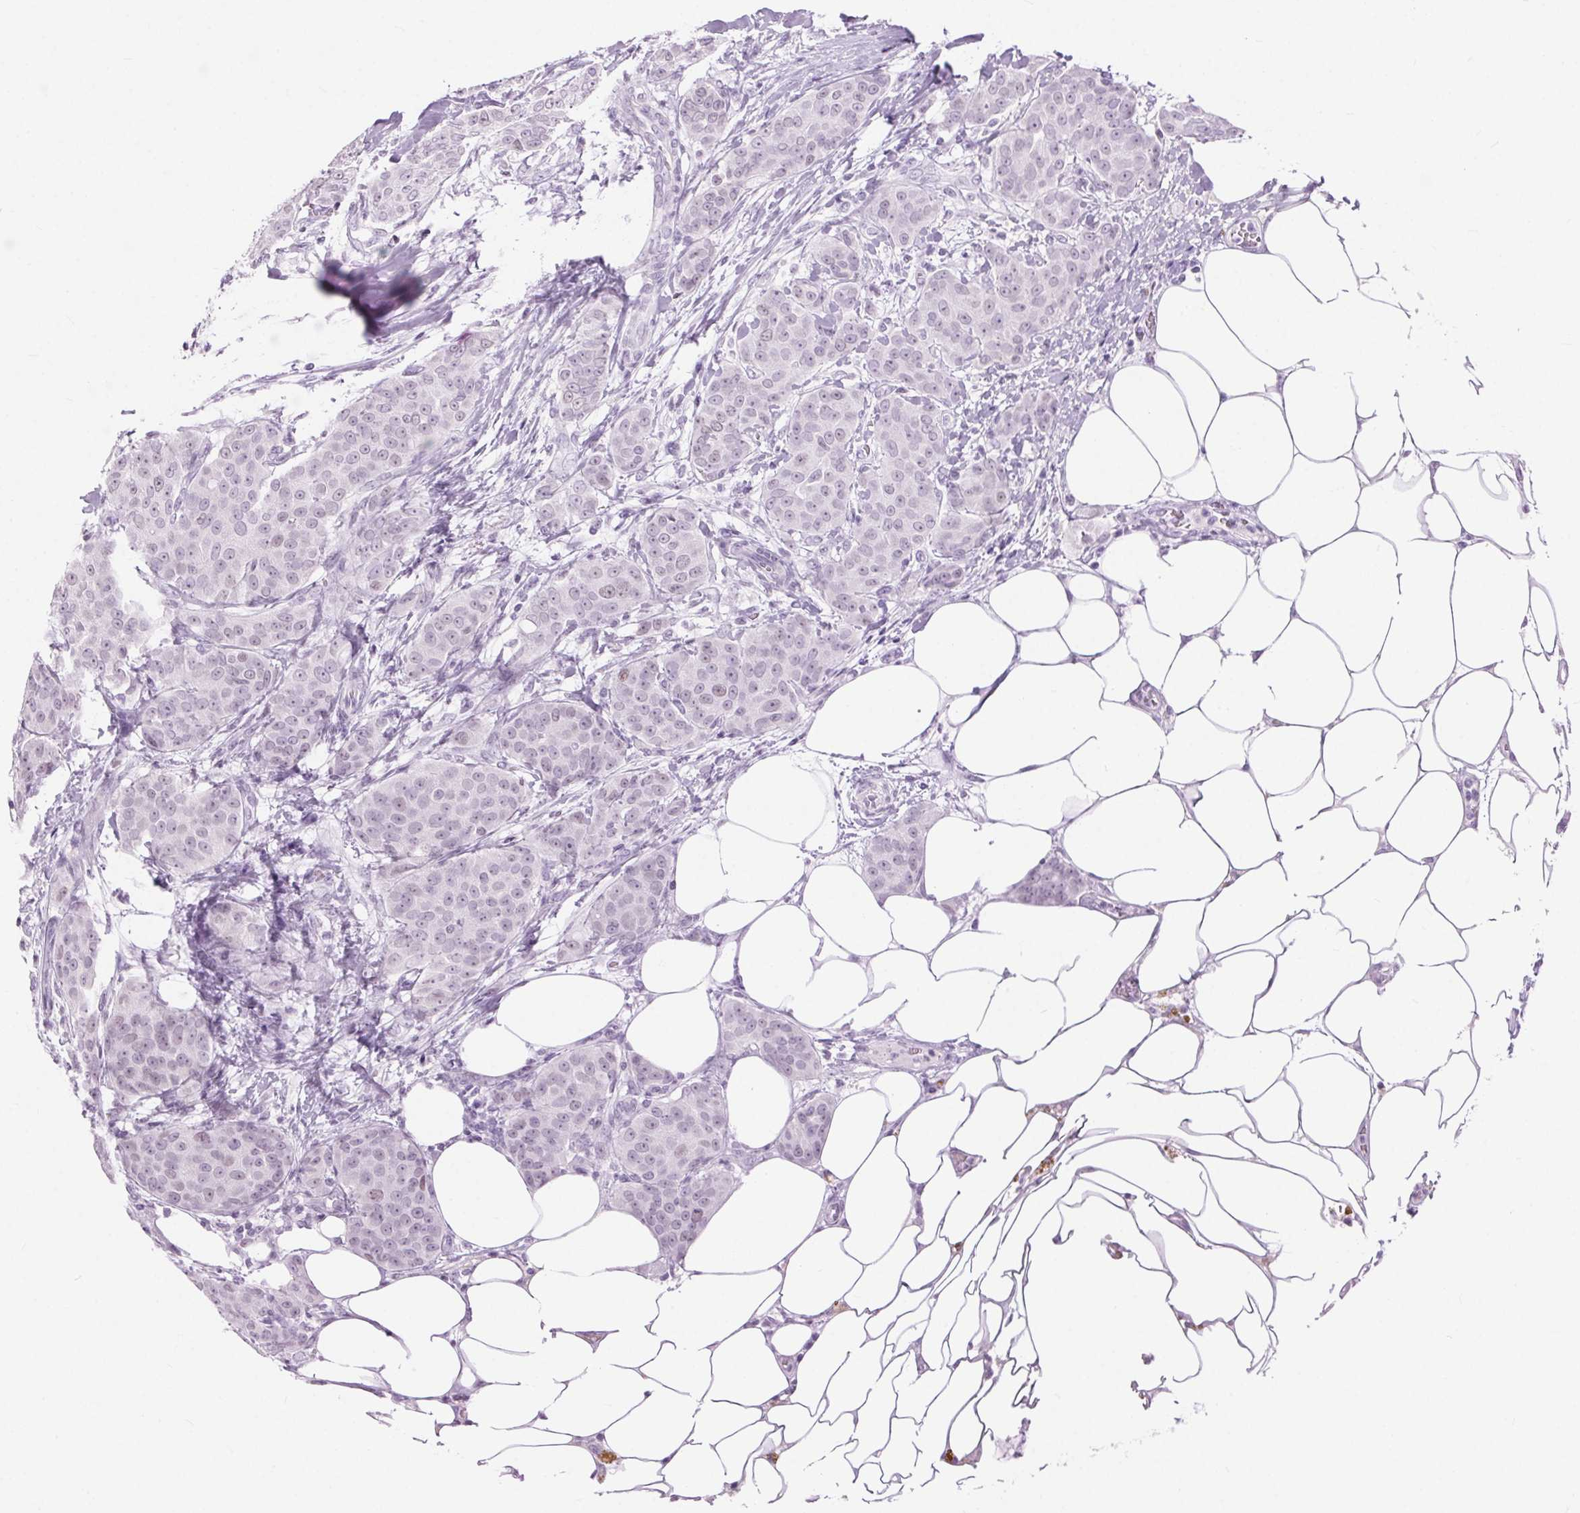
{"staining": {"intensity": "negative", "quantity": "none", "location": "none"}, "tissue": "breast cancer", "cell_type": "Tumor cells", "image_type": "cancer", "snomed": [{"axis": "morphology", "description": "Duct carcinoma"}, {"axis": "topography", "description": "Breast"}], "caption": "Tumor cells are negative for protein expression in human breast cancer (invasive ductal carcinoma).", "gene": "BEND2", "patient": {"sex": "female", "age": 91}}